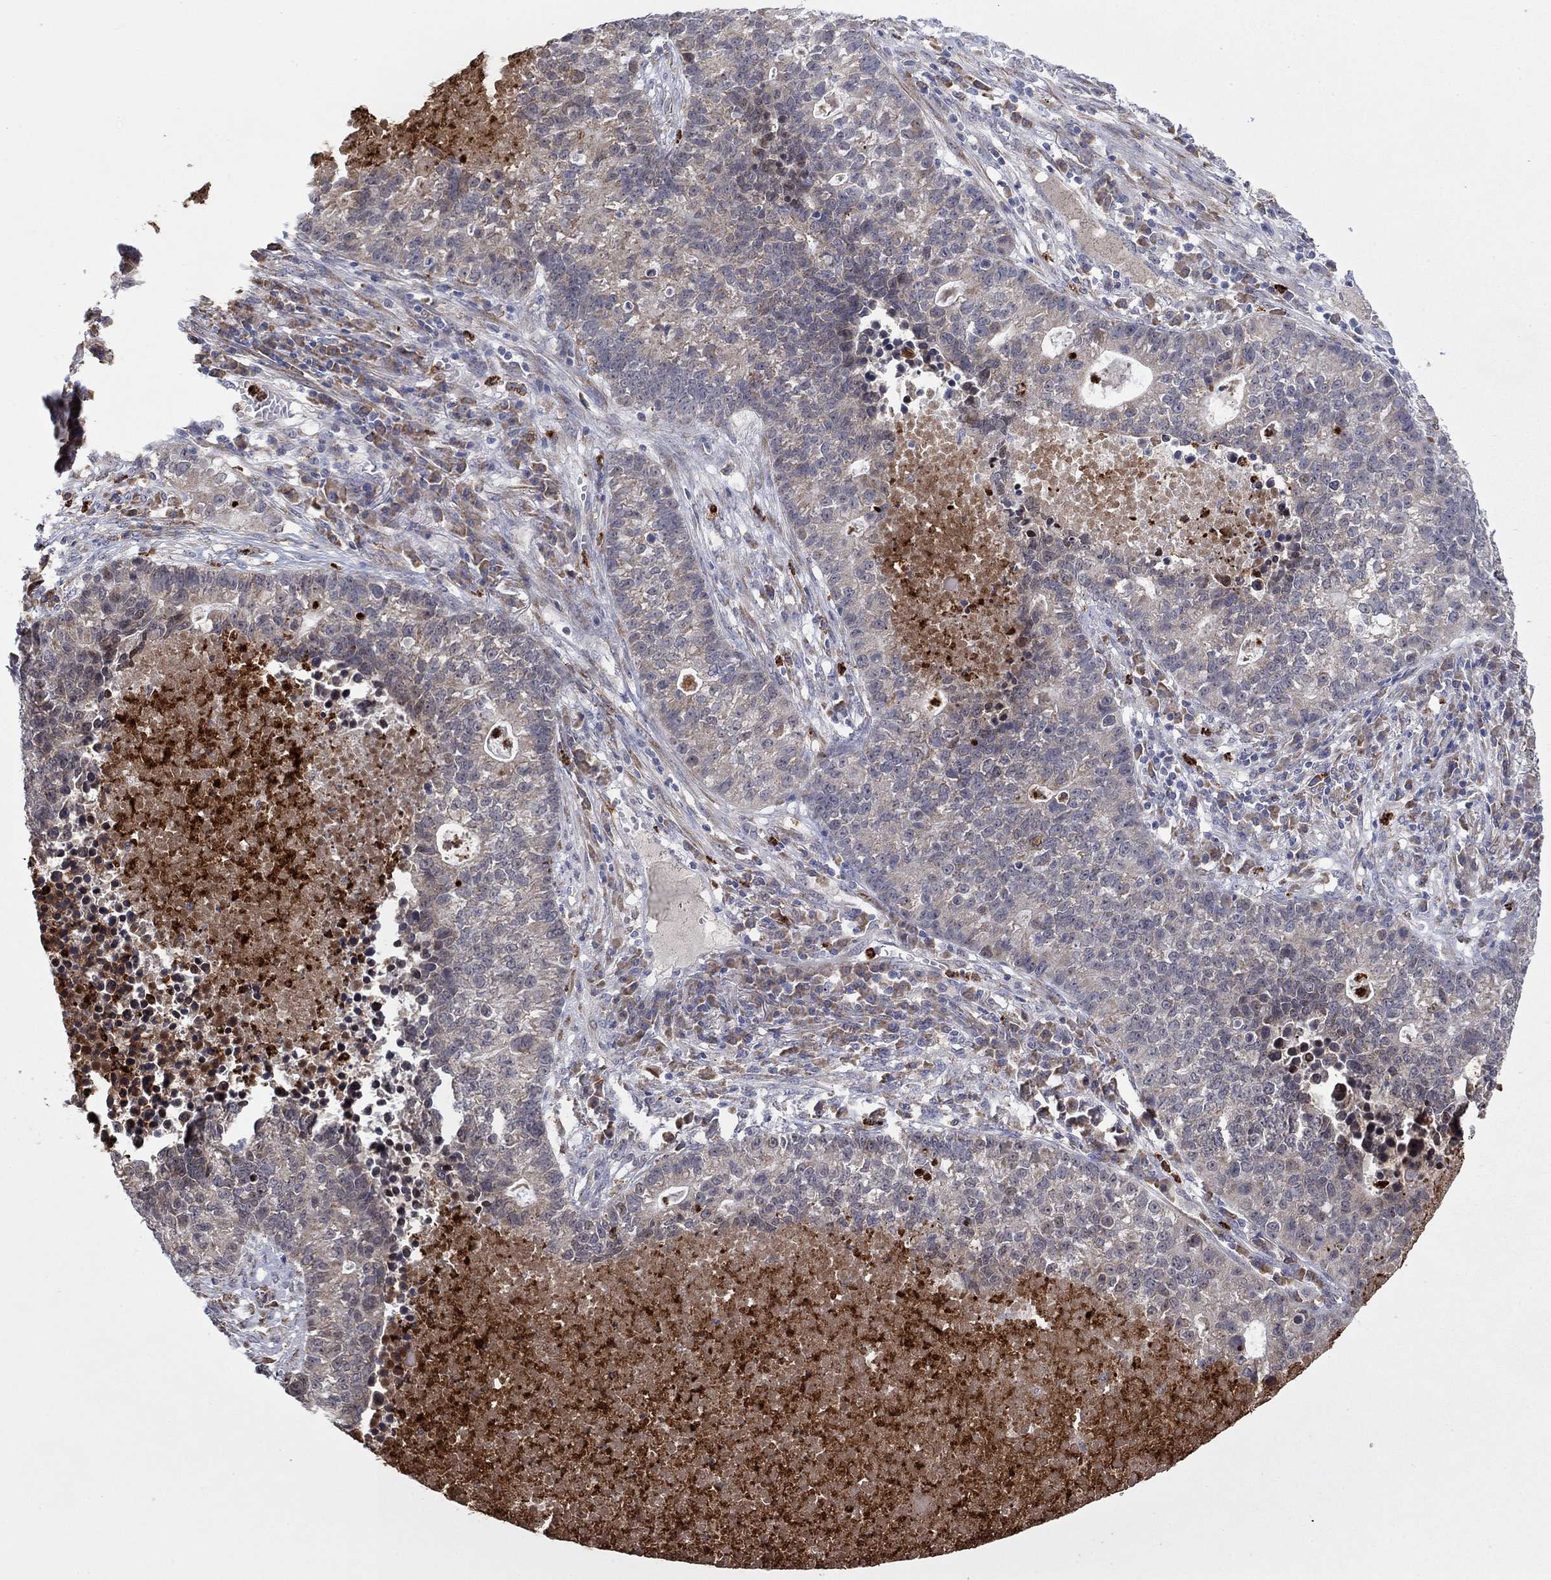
{"staining": {"intensity": "negative", "quantity": "none", "location": "none"}, "tissue": "lung cancer", "cell_type": "Tumor cells", "image_type": "cancer", "snomed": [{"axis": "morphology", "description": "Adenocarcinoma, NOS"}, {"axis": "topography", "description": "Lung"}], "caption": "A micrograph of adenocarcinoma (lung) stained for a protein reveals no brown staining in tumor cells. (DAB immunohistochemistry (IHC), high magnification).", "gene": "MTRFR", "patient": {"sex": "male", "age": 57}}